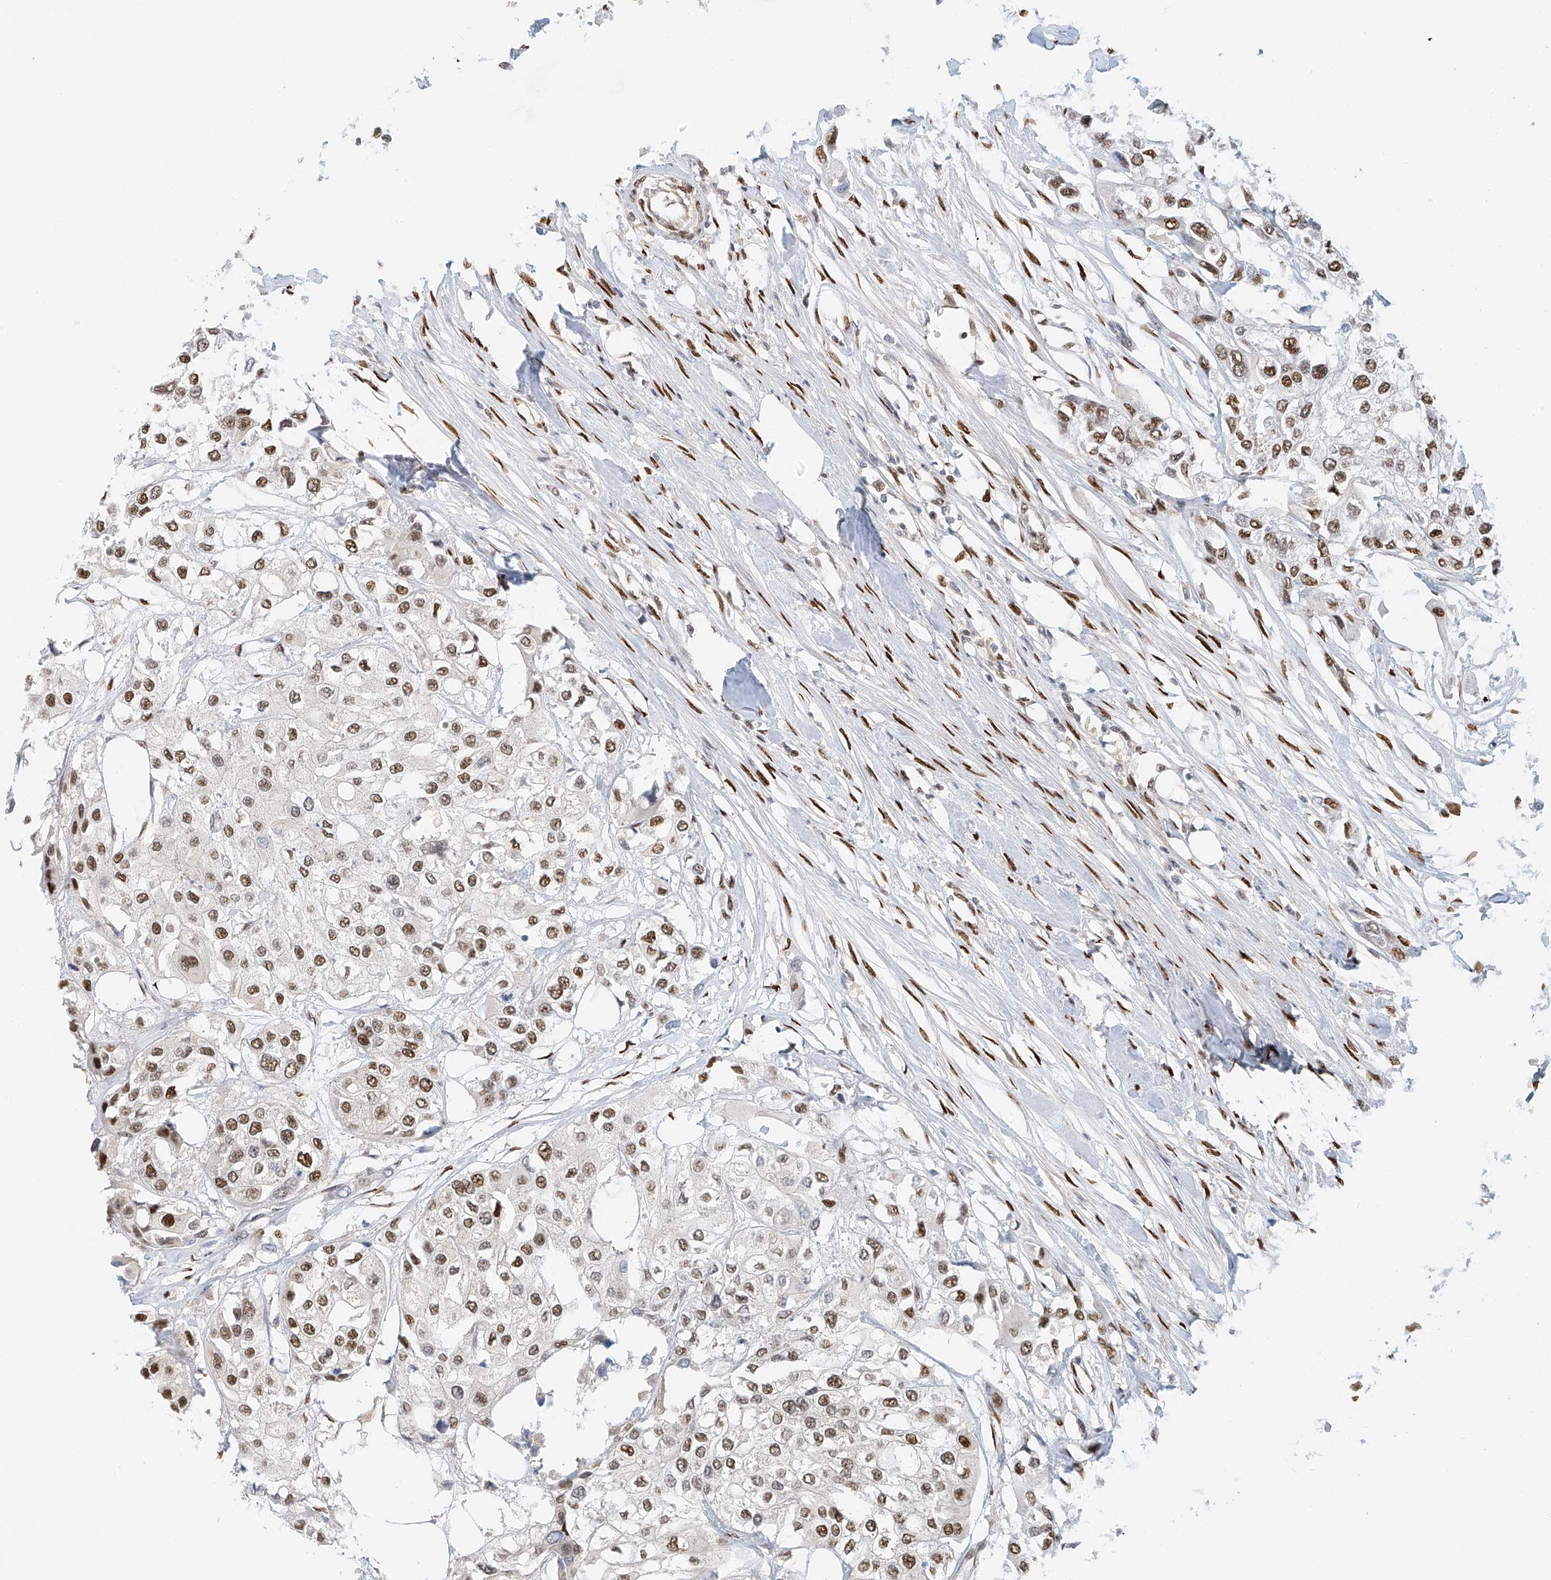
{"staining": {"intensity": "moderate", "quantity": ">75%", "location": "nuclear"}, "tissue": "urothelial cancer", "cell_type": "Tumor cells", "image_type": "cancer", "snomed": [{"axis": "morphology", "description": "Urothelial carcinoma, High grade"}, {"axis": "topography", "description": "Urinary bladder"}], "caption": "Approximately >75% of tumor cells in urothelial carcinoma (high-grade) demonstrate moderate nuclear protein staining as visualized by brown immunohistochemical staining.", "gene": "ZNF514", "patient": {"sex": "male", "age": 64}}